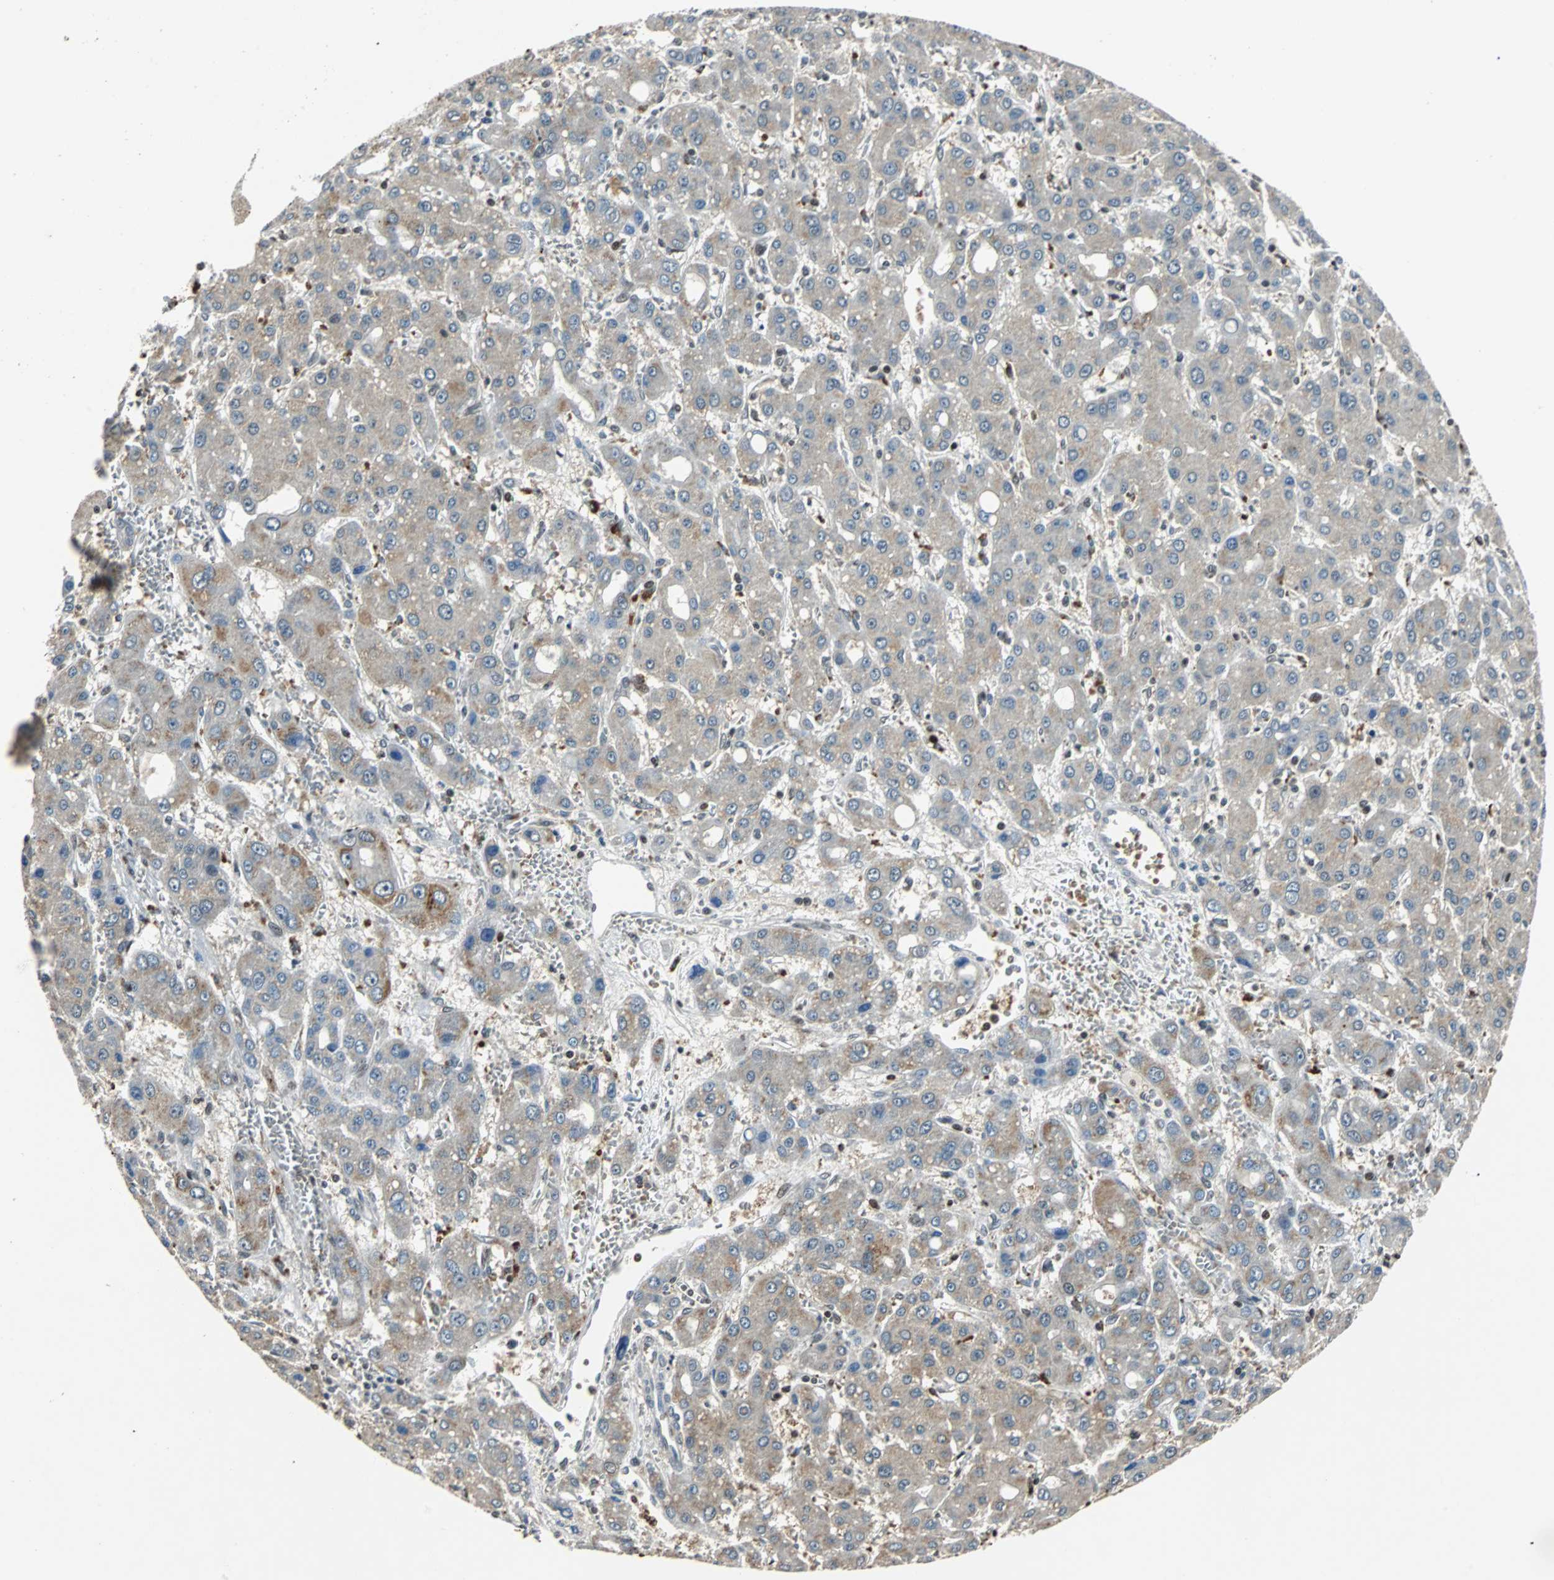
{"staining": {"intensity": "moderate", "quantity": "25%-75%", "location": "cytoplasmic/membranous"}, "tissue": "liver cancer", "cell_type": "Tumor cells", "image_type": "cancer", "snomed": [{"axis": "morphology", "description": "Carcinoma, Hepatocellular, NOS"}, {"axis": "topography", "description": "Liver"}], "caption": "Immunohistochemistry of liver cancer (hepatocellular carcinoma) exhibits medium levels of moderate cytoplasmic/membranous expression in about 25%-75% of tumor cells. Immunohistochemistry (ihc) stains the protein of interest in brown and the nuclei are stained blue.", "gene": "HLX", "patient": {"sex": "male", "age": 55}}